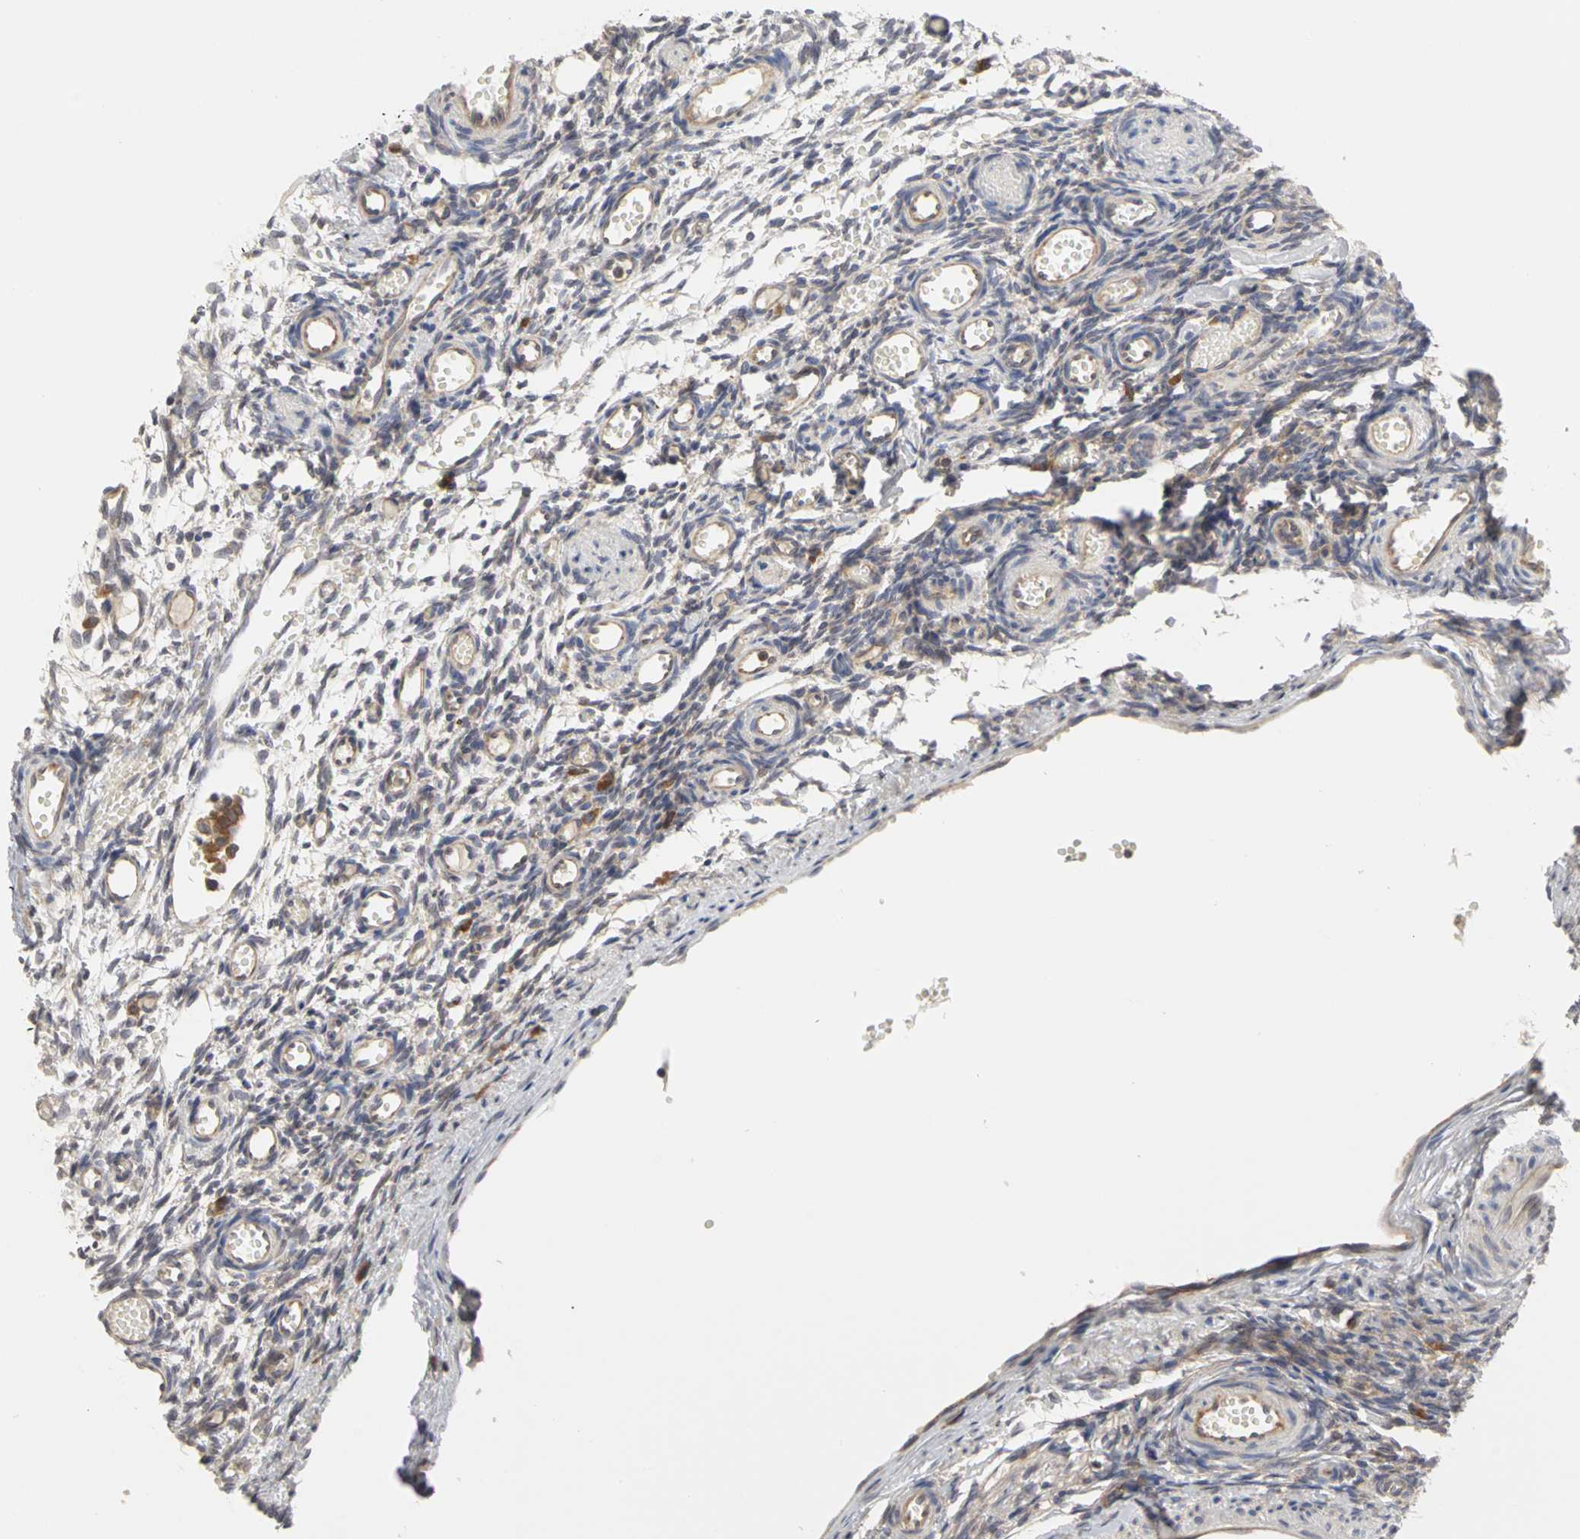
{"staining": {"intensity": "weak", "quantity": ">75%", "location": "cytoplasmic/membranous"}, "tissue": "ovary", "cell_type": "Ovarian stroma cells", "image_type": "normal", "snomed": [{"axis": "morphology", "description": "Normal tissue, NOS"}, {"axis": "topography", "description": "Ovary"}], "caption": "This histopathology image shows immunohistochemistry (IHC) staining of unremarkable human ovary, with low weak cytoplasmic/membranous positivity in about >75% of ovarian stroma cells.", "gene": "IRAK1", "patient": {"sex": "female", "age": 35}}